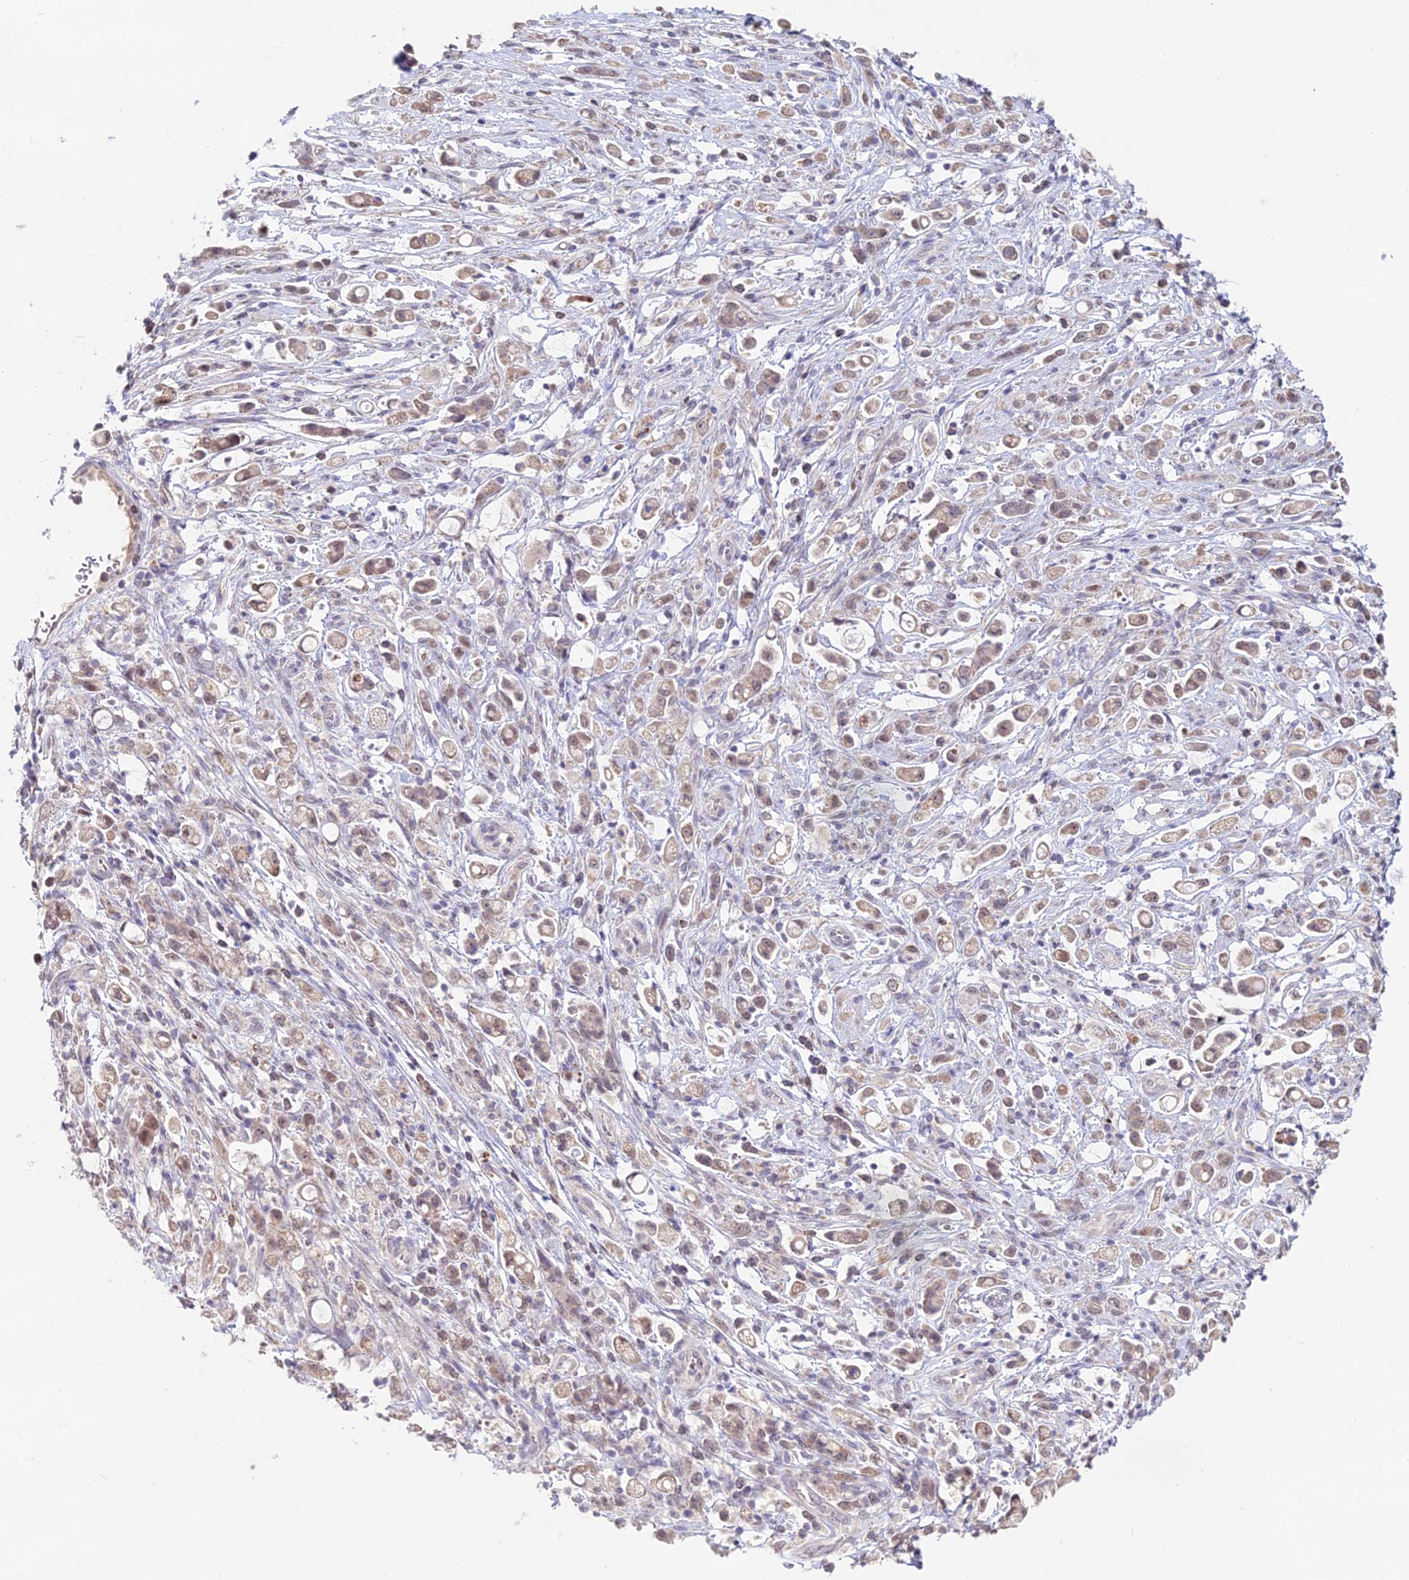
{"staining": {"intensity": "weak", "quantity": ">75%", "location": "cytoplasmic/membranous"}, "tissue": "stomach cancer", "cell_type": "Tumor cells", "image_type": "cancer", "snomed": [{"axis": "morphology", "description": "Adenocarcinoma, NOS"}, {"axis": "topography", "description": "Stomach"}], "caption": "Tumor cells reveal low levels of weak cytoplasmic/membranous staining in approximately >75% of cells in stomach adenocarcinoma.", "gene": "WDR43", "patient": {"sex": "female", "age": 60}}